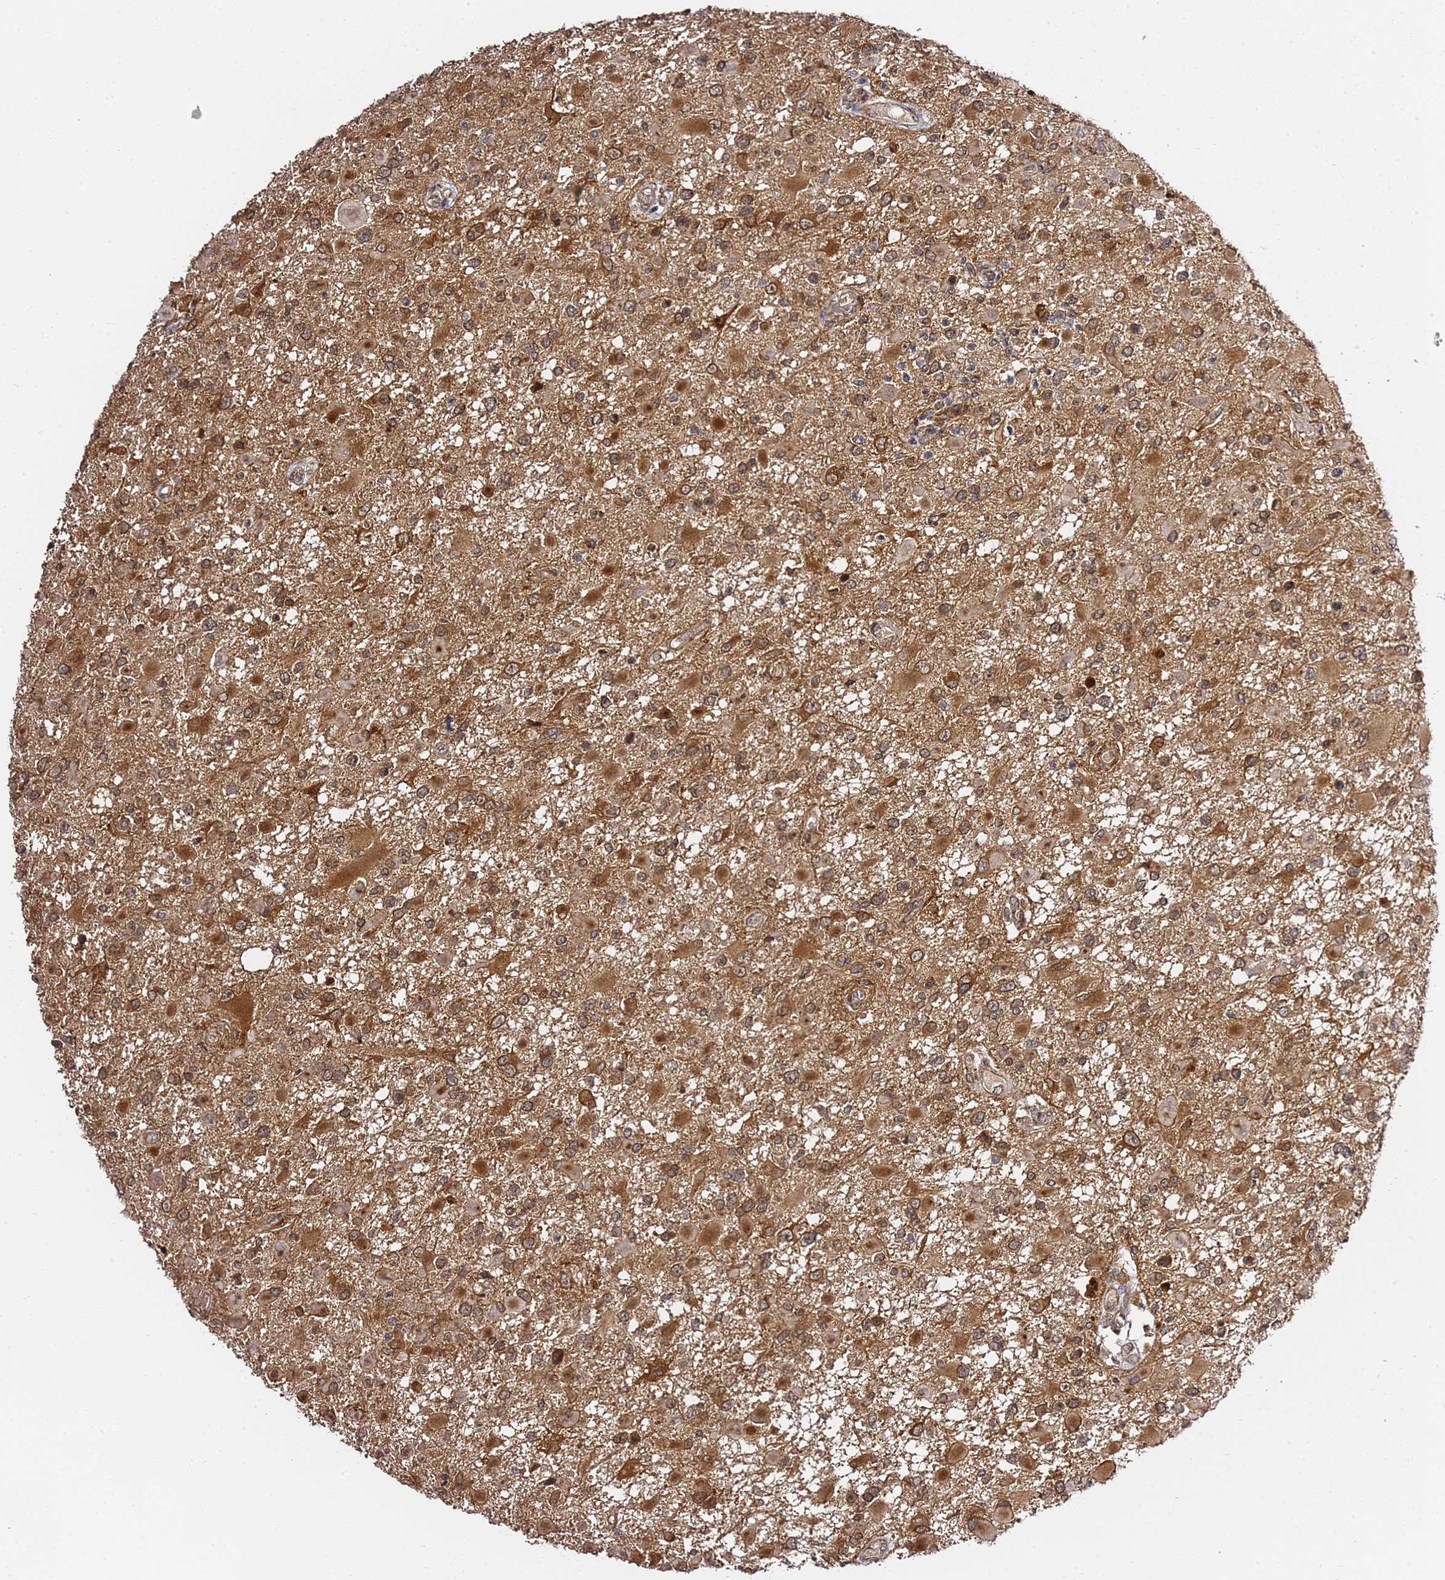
{"staining": {"intensity": "strong", "quantity": "25%-75%", "location": "cytoplasmic/membranous"}, "tissue": "glioma", "cell_type": "Tumor cells", "image_type": "cancer", "snomed": [{"axis": "morphology", "description": "Glioma, malignant, High grade"}, {"axis": "topography", "description": "Brain"}], "caption": "A high-resolution micrograph shows IHC staining of glioma, which reveals strong cytoplasmic/membranous expression in about 25%-75% of tumor cells.", "gene": "PRKAB2", "patient": {"sex": "male", "age": 53}}